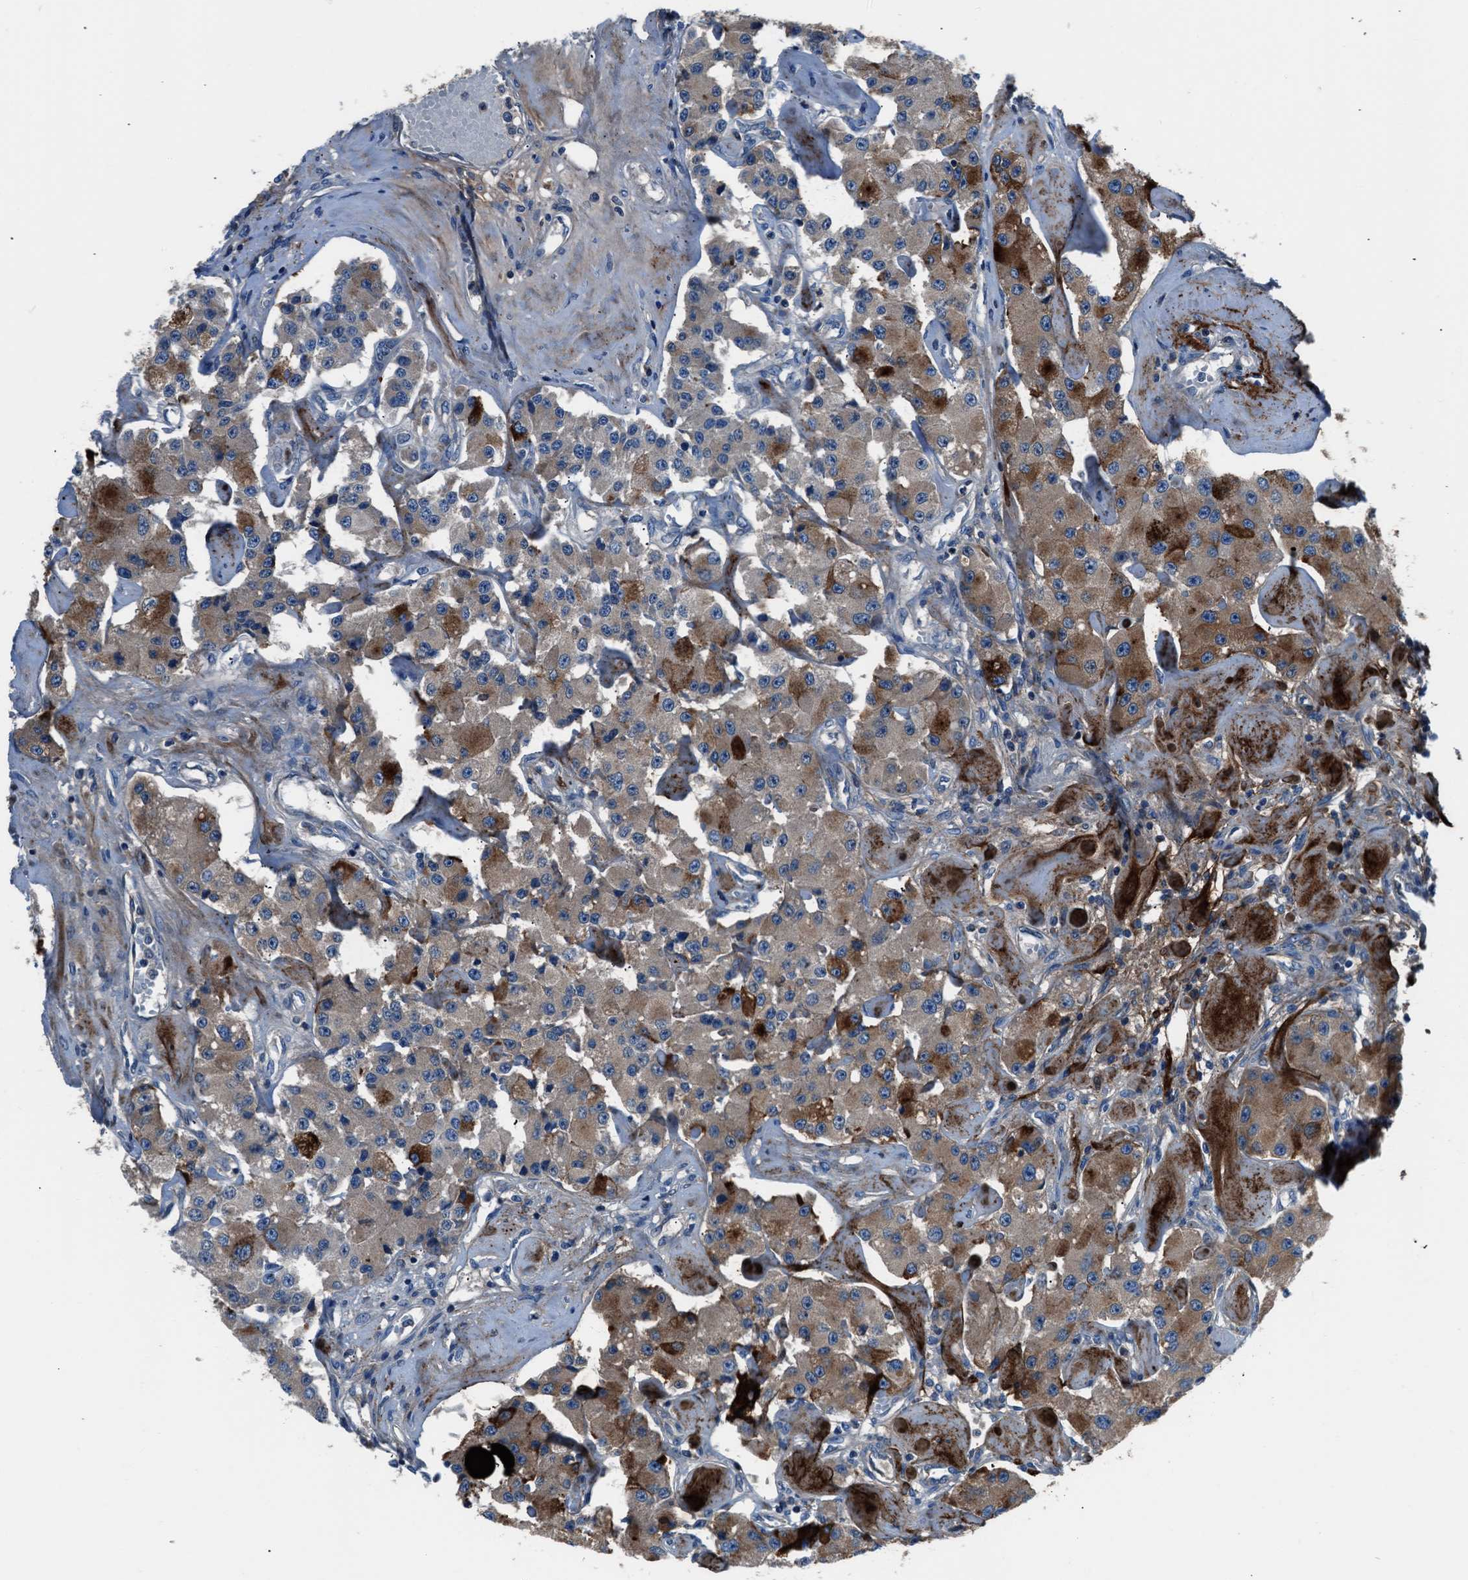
{"staining": {"intensity": "strong", "quantity": "25%-75%", "location": "cytoplasmic/membranous"}, "tissue": "carcinoid", "cell_type": "Tumor cells", "image_type": "cancer", "snomed": [{"axis": "morphology", "description": "Carcinoid, malignant, NOS"}, {"axis": "topography", "description": "Pancreas"}], "caption": "Immunohistochemistry (DAB) staining of human malignant carcinoid reveals strong cytoplasmic/membranous protein positivity in approximately 25%-75% of tumor cells.", "gene": "SLC38A6", "patient": {"sex": "male", "age": 41}}